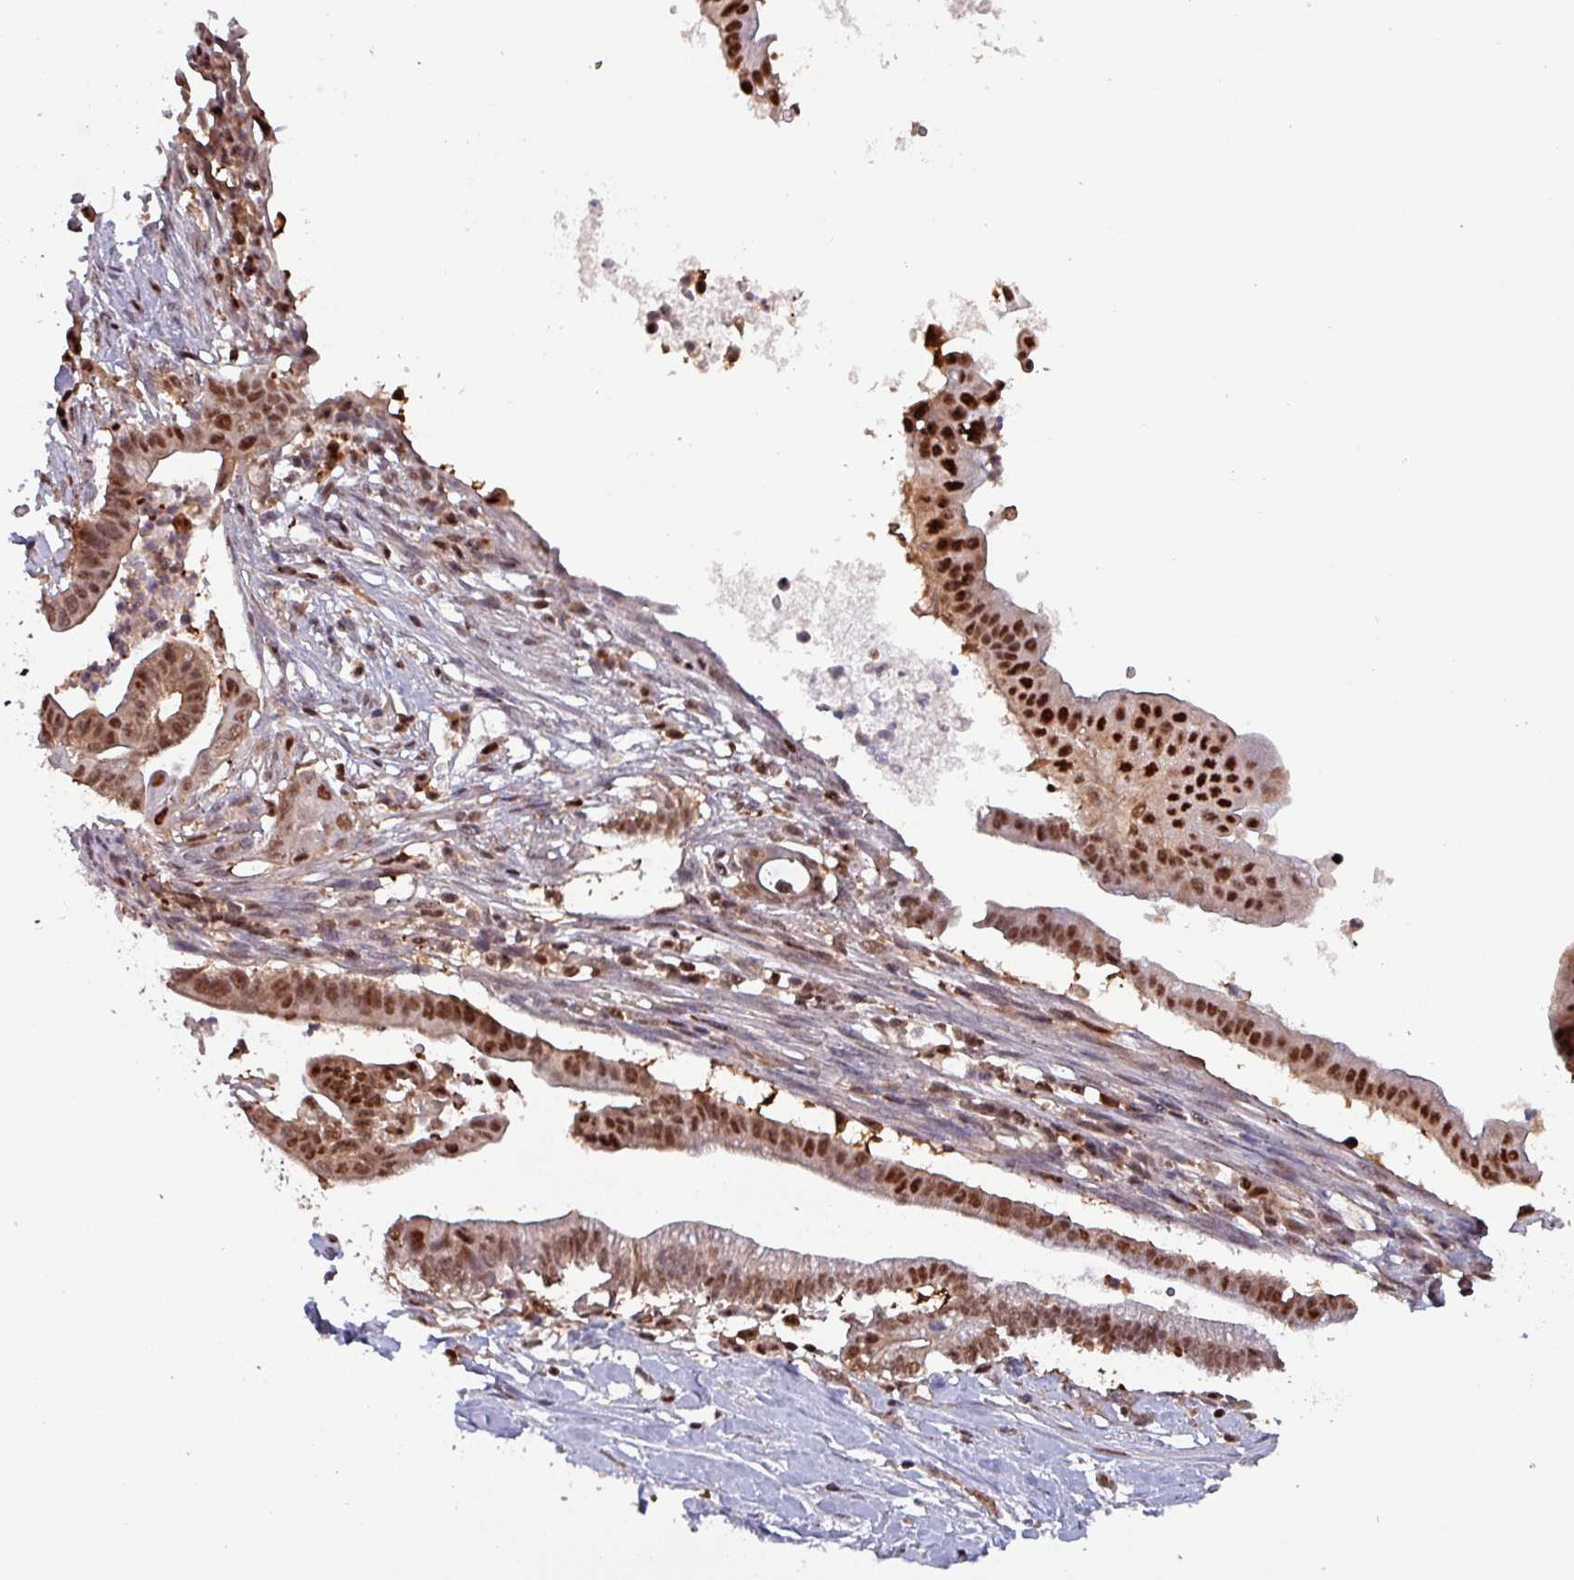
{"staining": {"intensity": "strong", "quantity": ">75%", "location": "cytoplasmic/membranous,nuclear"}, "tissue": "pancreatic cancer", "cell_type": "Tumor cells", "image_type": "cancer", "snomed": [{"axis": "morphology", "description": "Adenocarcinoma, NOS"}, {"axis": "topography", "description": "Pancreas"}], "caption": "Pancreatic cancer (adenocarcinoma) was stained to show a protein in brown. There is high levels of strong cytoplasmic/membranous and nuclear positivity in about >75% of tumor cells.", "gene": "PSMB8", "patient": {"sex": "male", "age": 68}}